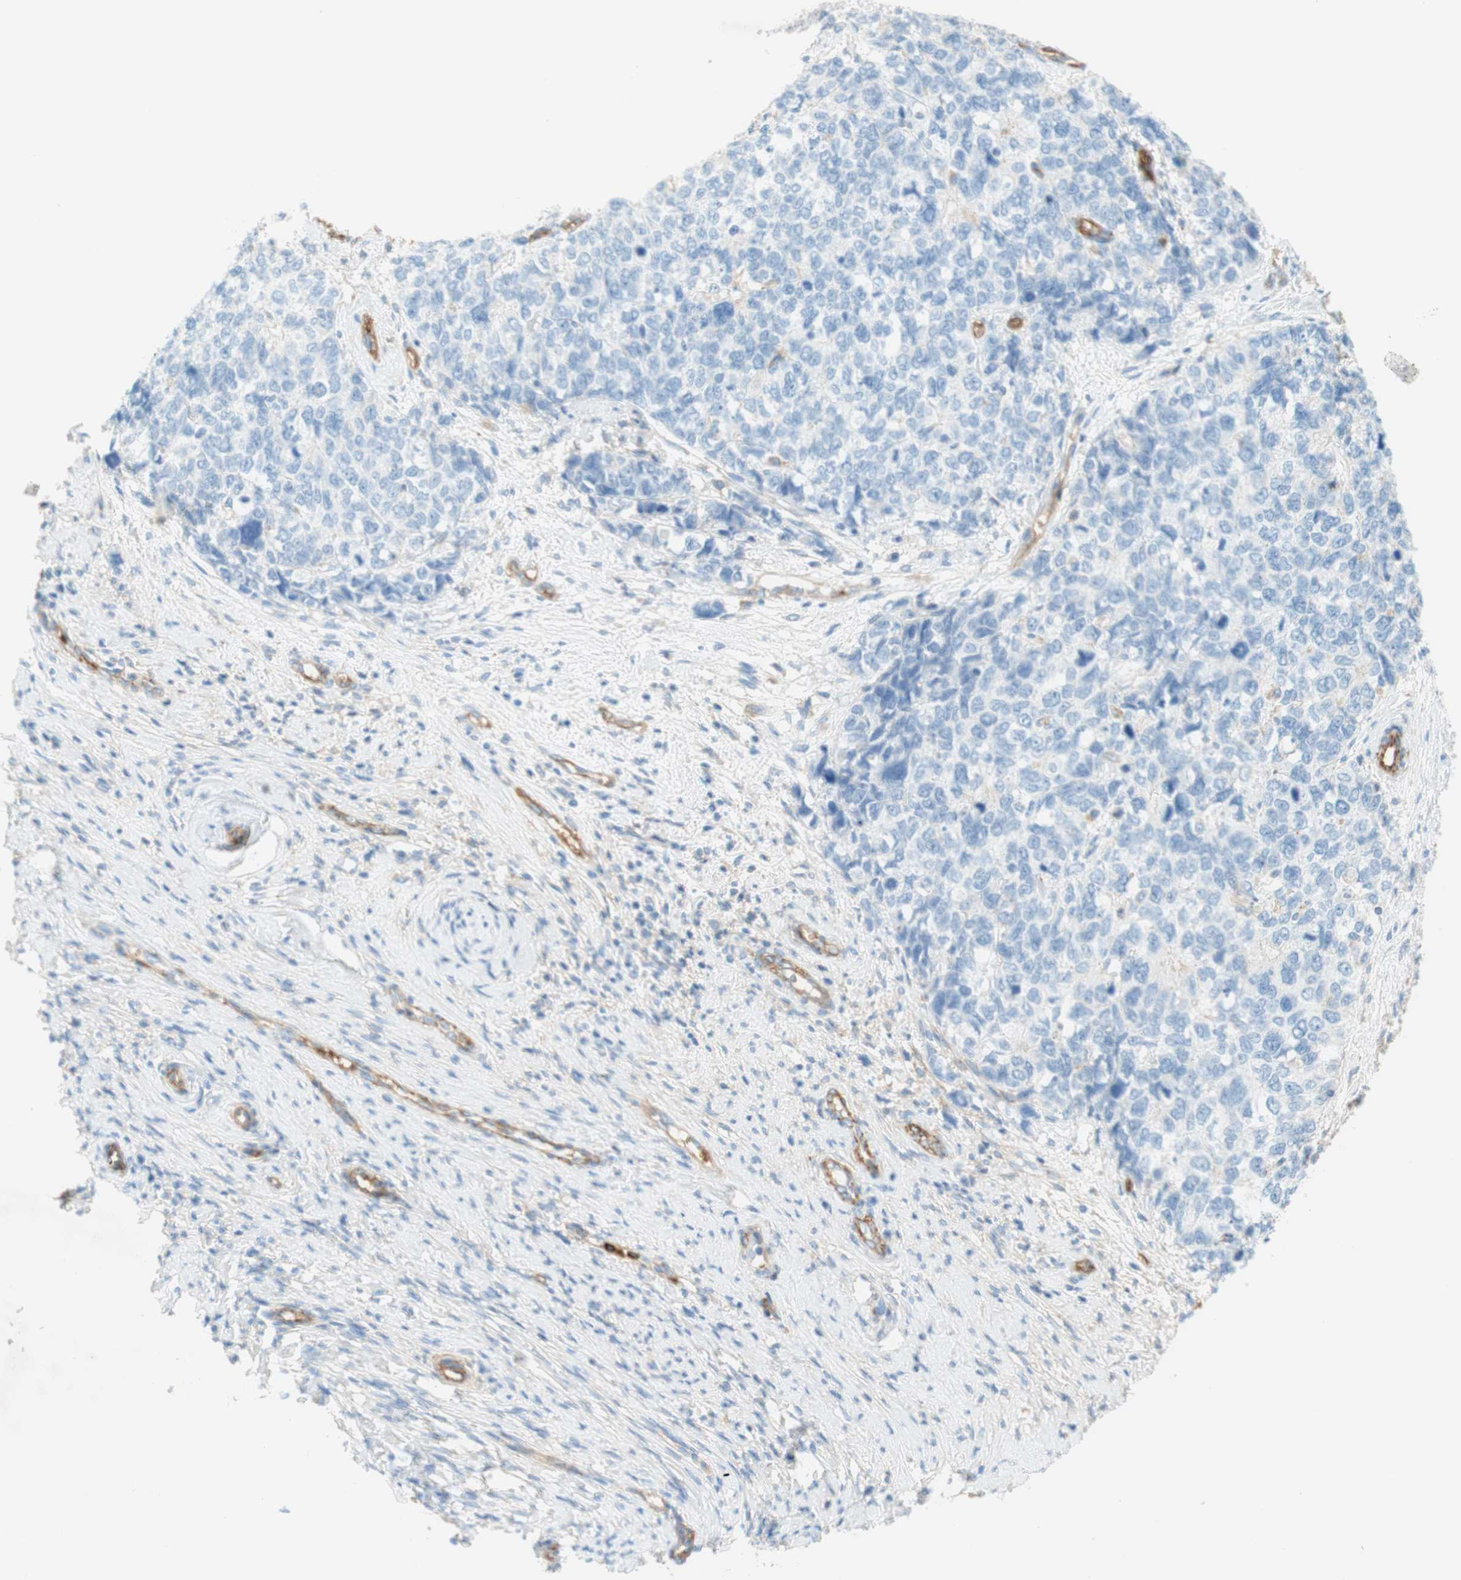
{"staining": {"intensity": "negative", "quantity": "none", "location": "none"}, "tissue": "cervical cancer", "cell_type": "Tumor cells", "image_type": "cancer", "snomed": [{"axis": "morphology", "description": "Squamous cell carcinoma, NOS"}, {"axis": "topography", "description": "Cervix"}], "caption": "Immunohistochemistry histopathology image of neoplastic tissue: cervical cancer (squamous cell carcinoma) stained with DAB (3,3'-diaminobenzidine) displays no significant protein expression in tumor cells.", "gene": "STOM", "patient": {"sex": "female", "age": 63}}